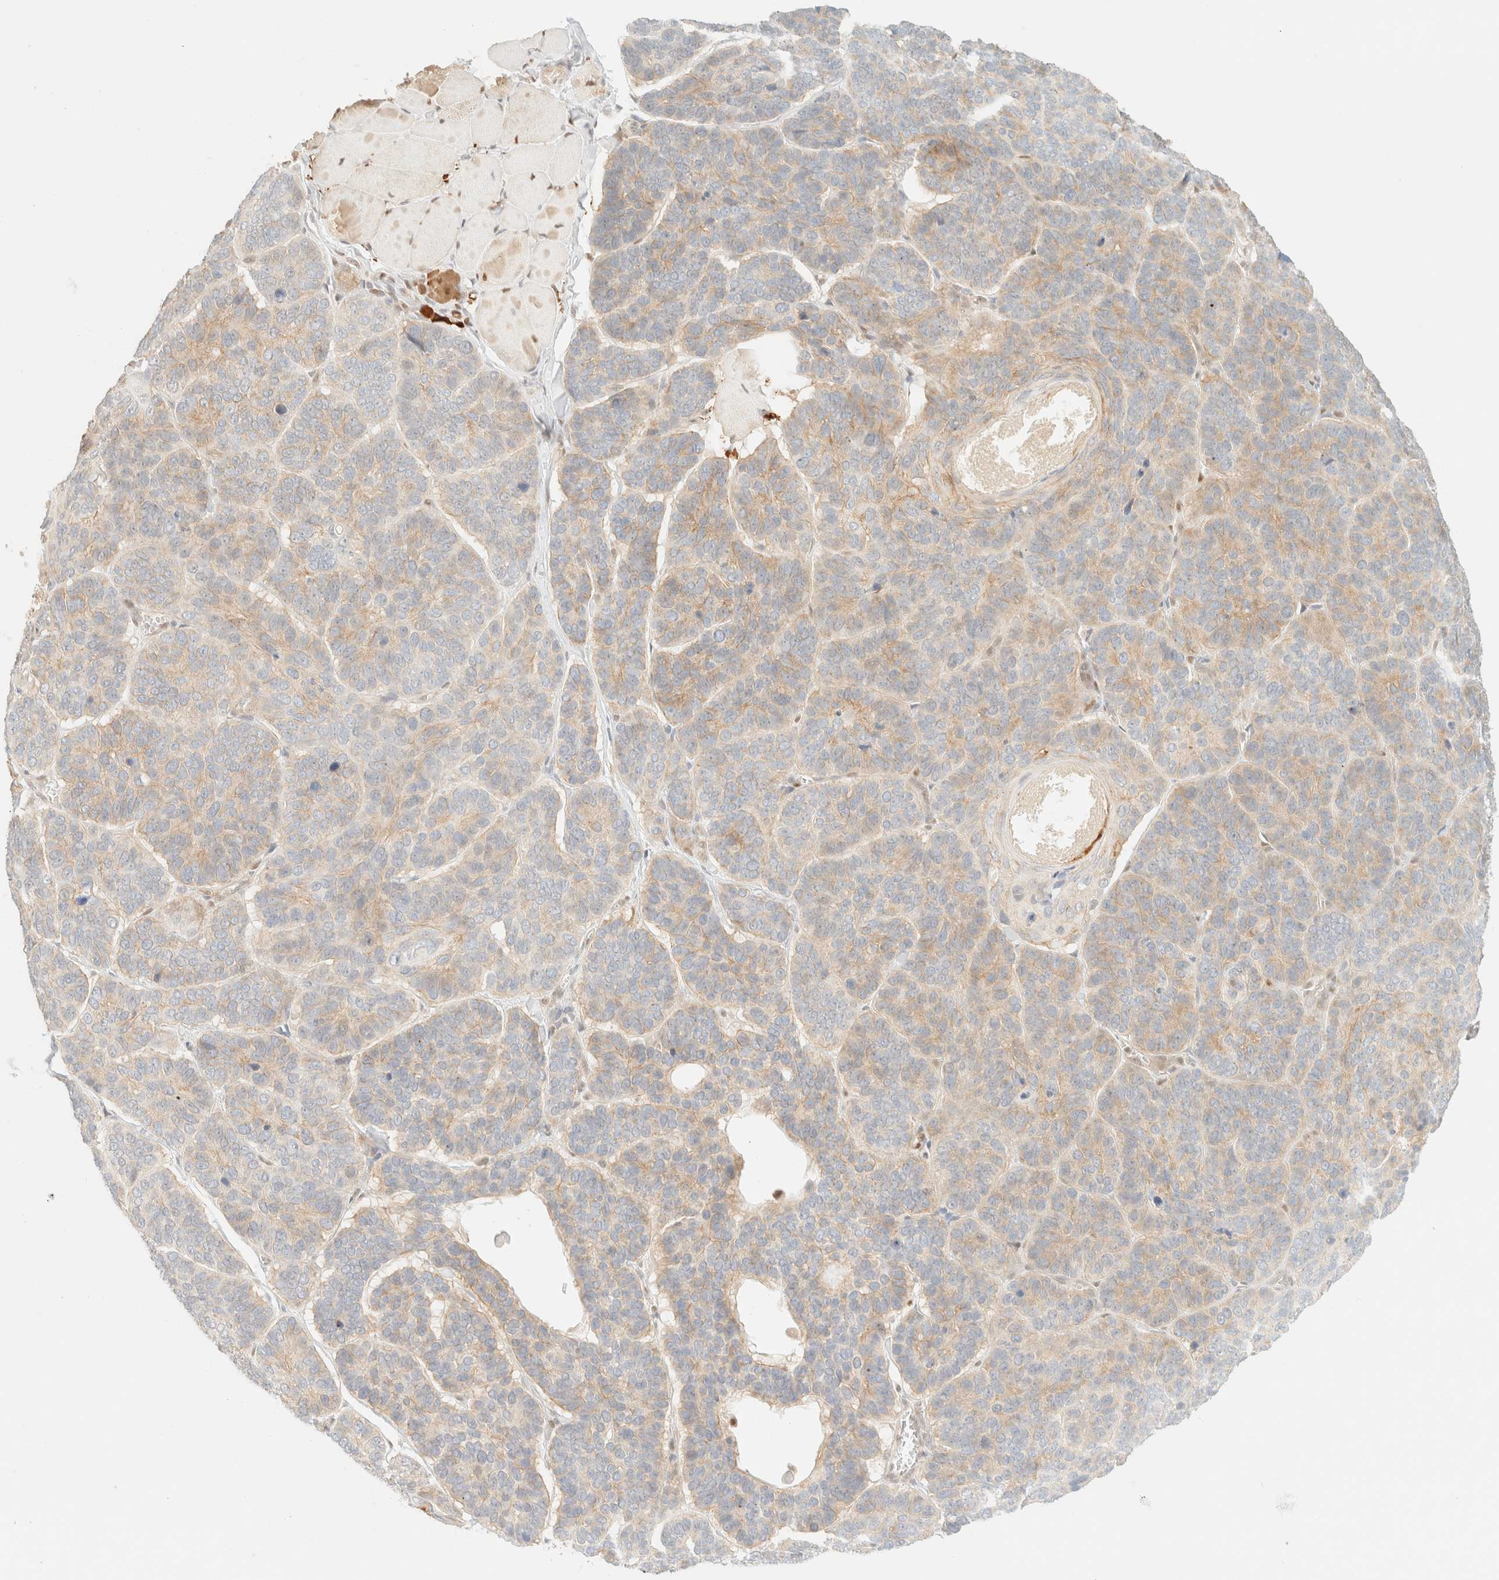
{"staining": {"intensity": "weak", "quantity": "25%-75%", "location": "cytoplasmic/membranous"}, "tissue": "skin cancer", "cell_type": "Tumor cells", "image_type": "cancer", "snomed": [{"axis": "morphology", "description": "Basal cell carcinoma"}, {"axis": "topography", "description": "Skin"}], "caption": "IHC photomicrograph of human skin basal cell carcinoma stained for a protein (brown), which reveals low levels of weak cytoplasmic/membranous staining in approximately 25%-75% of tumor cells.", "gene": "TSR1", "patient": {"sex": "male", "age": 62}}